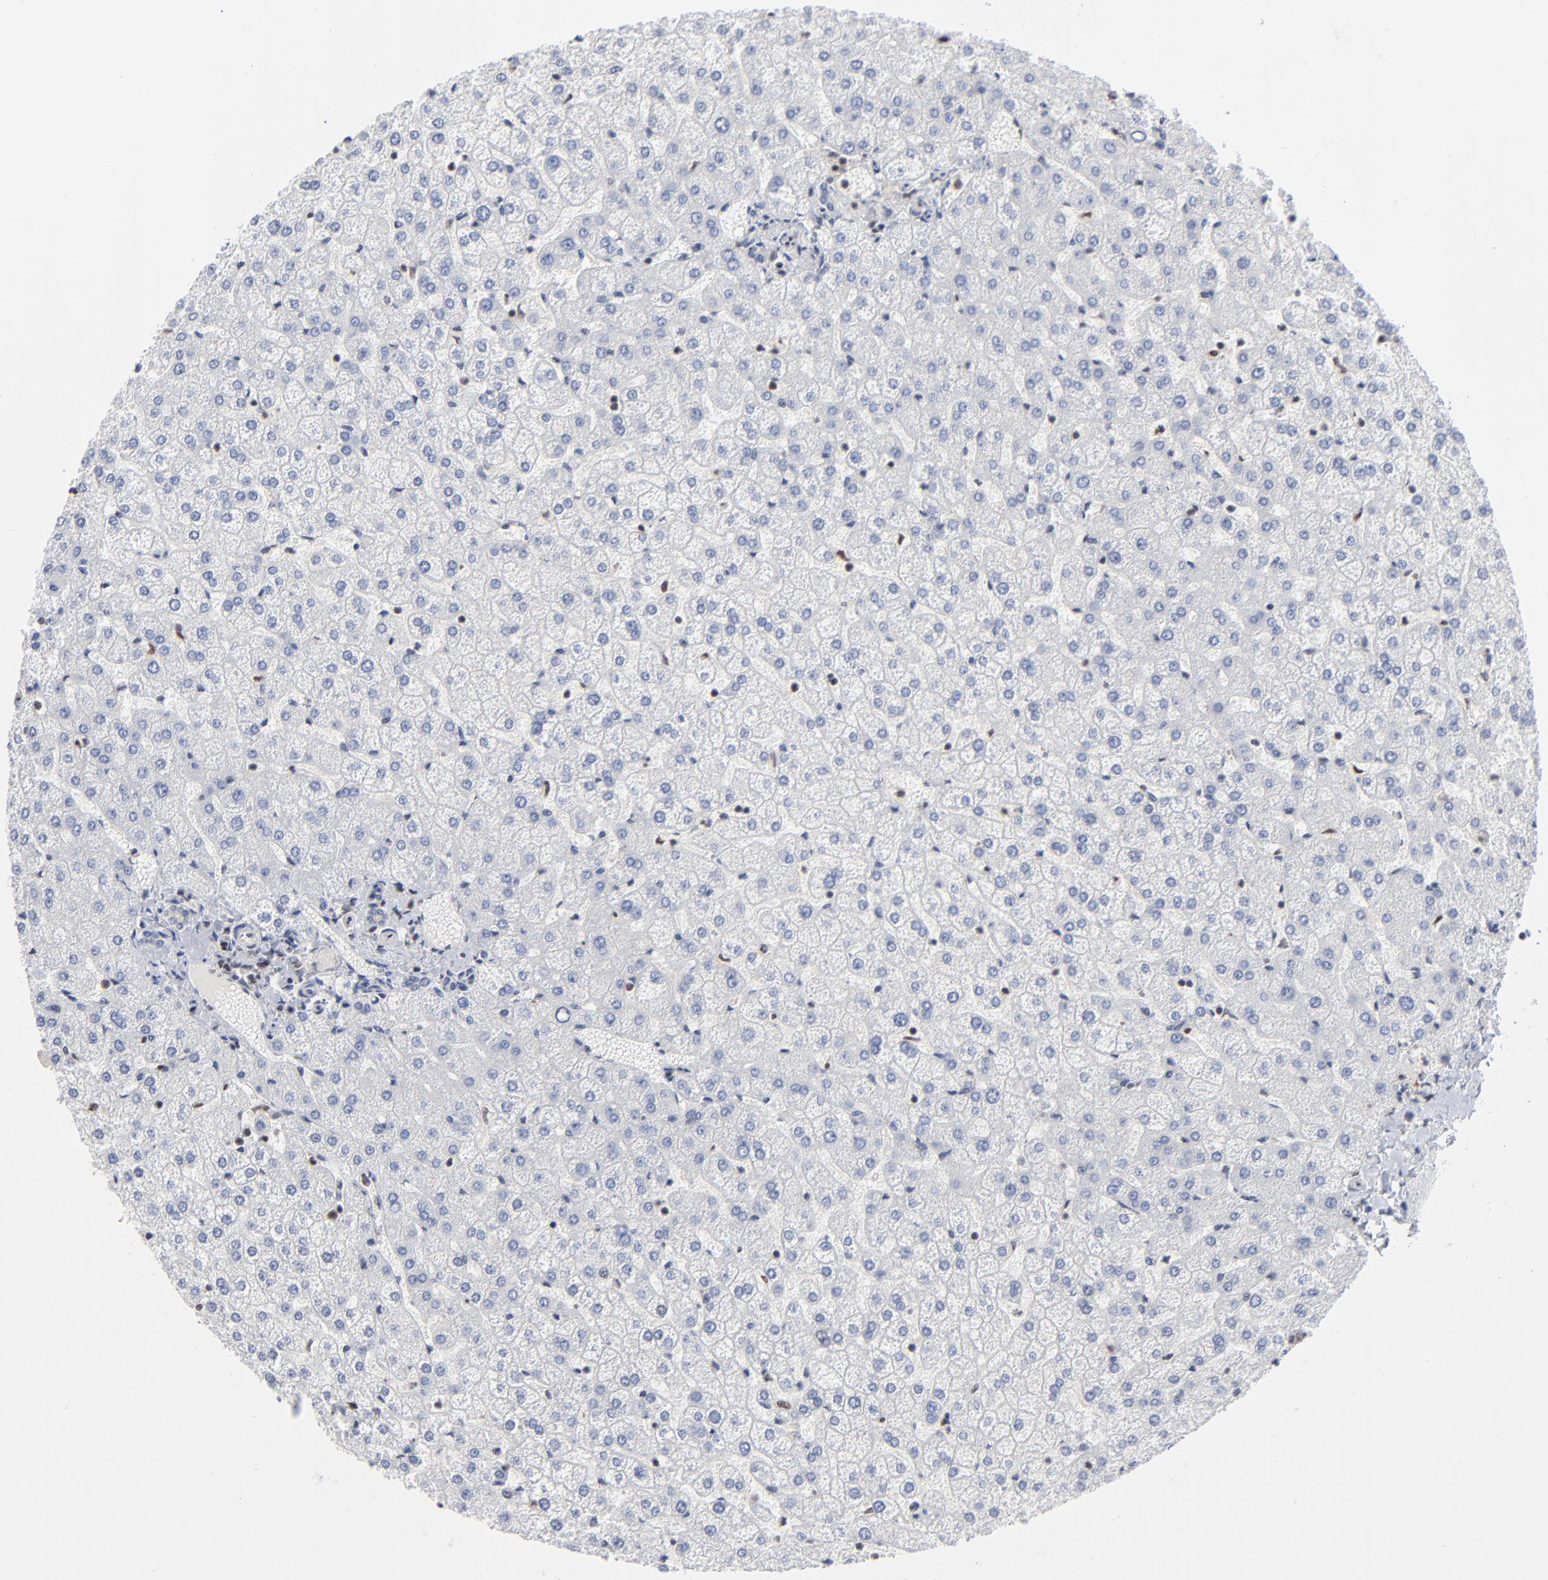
{"staining": {"intensity": "negative", "quantity": "none", "location": "none"}, "tissue": "liver", "cell_type": "Cholangiocytes", "image_type": "normal", "snomed": [{"axis": "morphology", "description": "Normal tissue, NOS"}, {"axis": "topography", "description": "Liver"}], "caption": "Immunohistochemistry histopathology image of normal liver stained for a protein (brown), which shows no staining in cholangiocytes.", "gene": "MAX", "patient": {"sex": "female", "age": 32}}